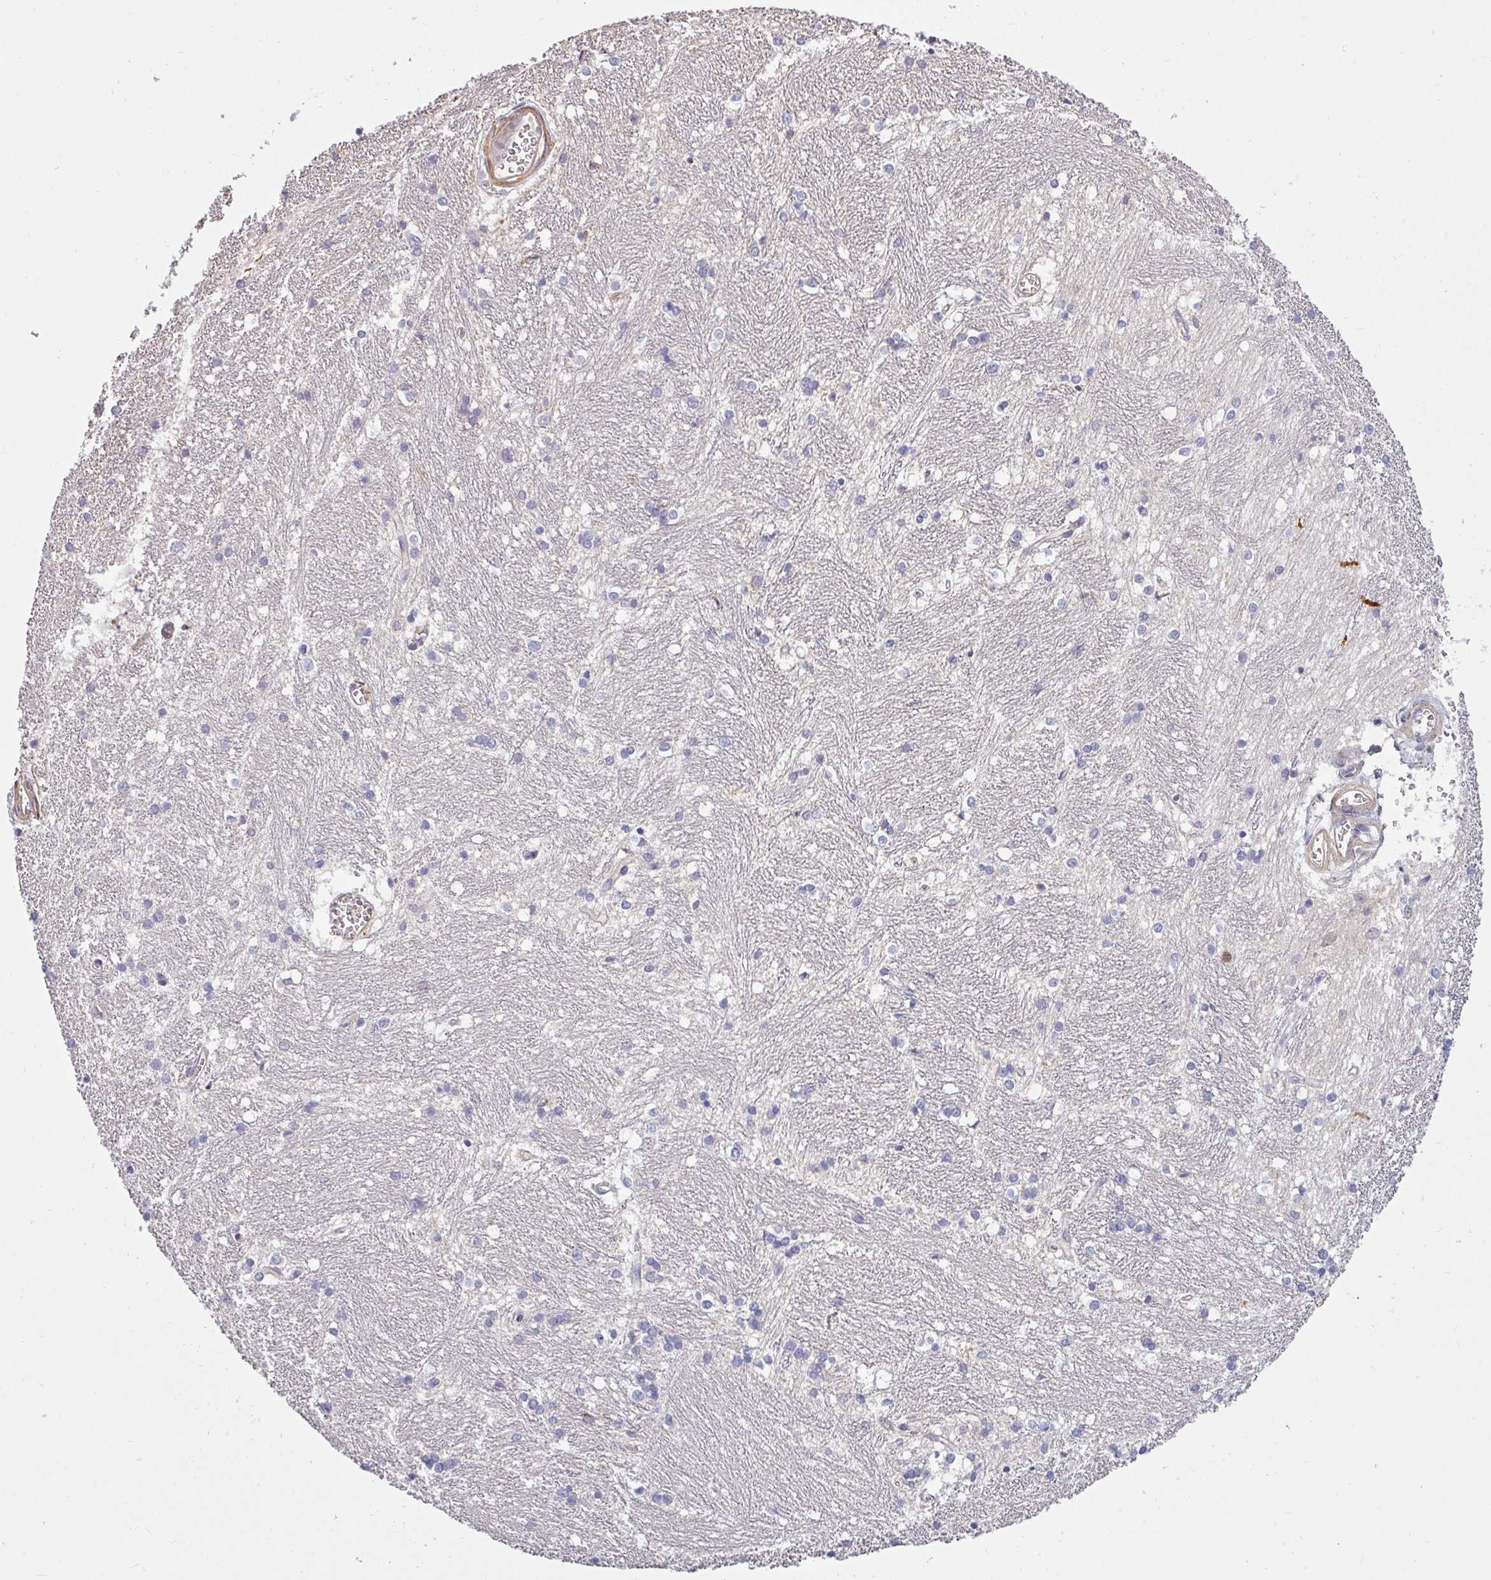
{"staining": {"intensity": "negative", "quantity": "none", "location": "none"}, "tissue": "caudate", "cell_type": "Glial cells", "image_type": "normal", "snomed": [{"axis": "morphology", "description": "Normal tissue, NOS"}, {"axis": "topography", "description": "Lateral ventricle wall"}], "caption": "Immunohistochemistry of benign caudate displays no staining in glial cells.", "gene": "ZNF835", "patient": {"sex": "male", "age": 37}}